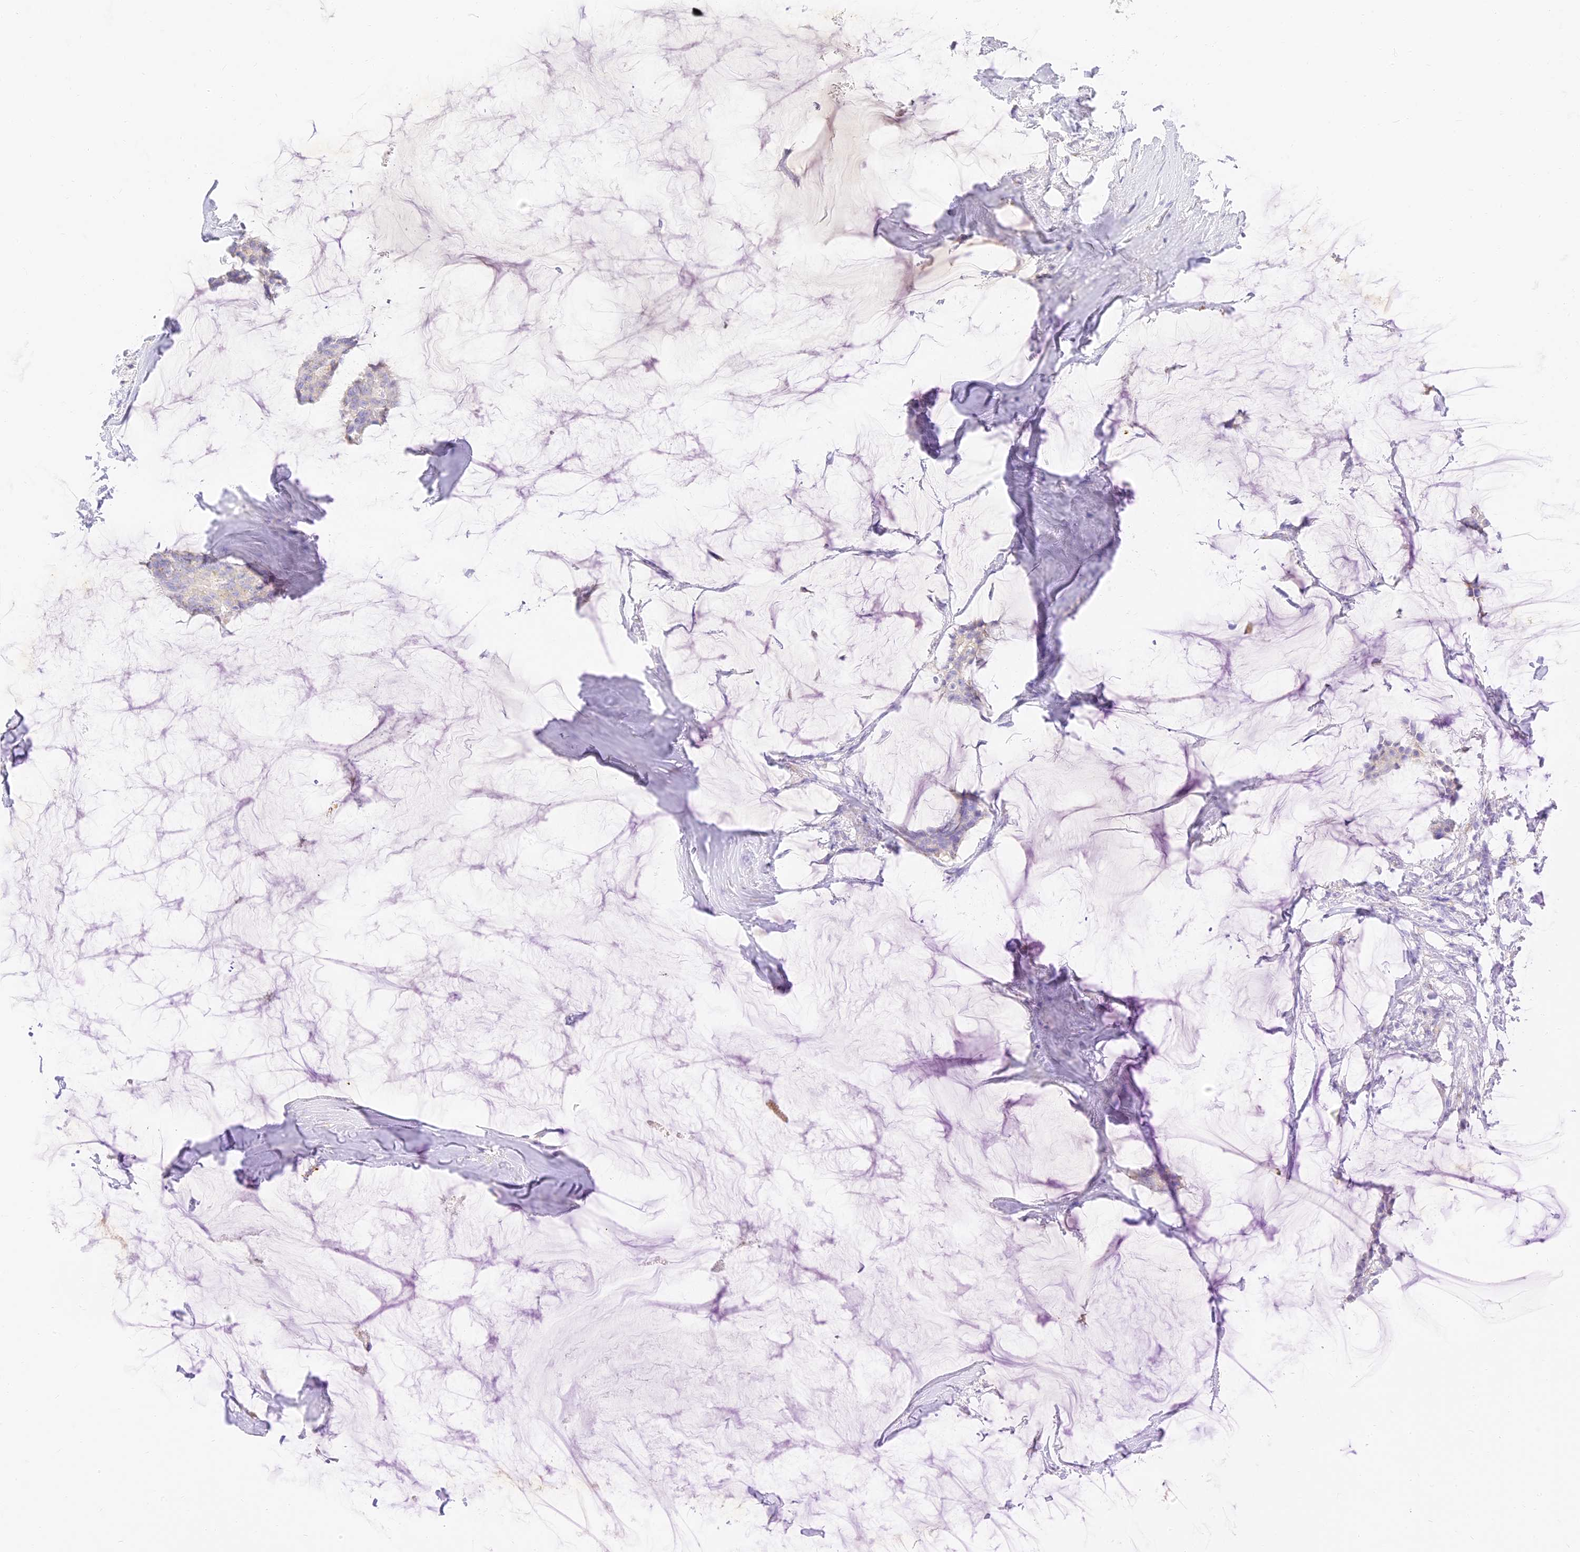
{"staining": {"intensity": "negative", "quantity": "none", "location": "none"}, "tissue": "breast cancer", "cell_type": "Tumor cells", "image_type": "cancer", "snomed": [{"axis": "morphology", "description": "Duct carcinoma"}, {"axis": "topography", "description": "Breast"}], "caption": "Immunohistochemical staining of human breast cancer (infiltrating ductal carcinoma) shows no significant staining in tumor cells.", "gene": "SEC13", "patient": {"sex": "female", "age": 93}}